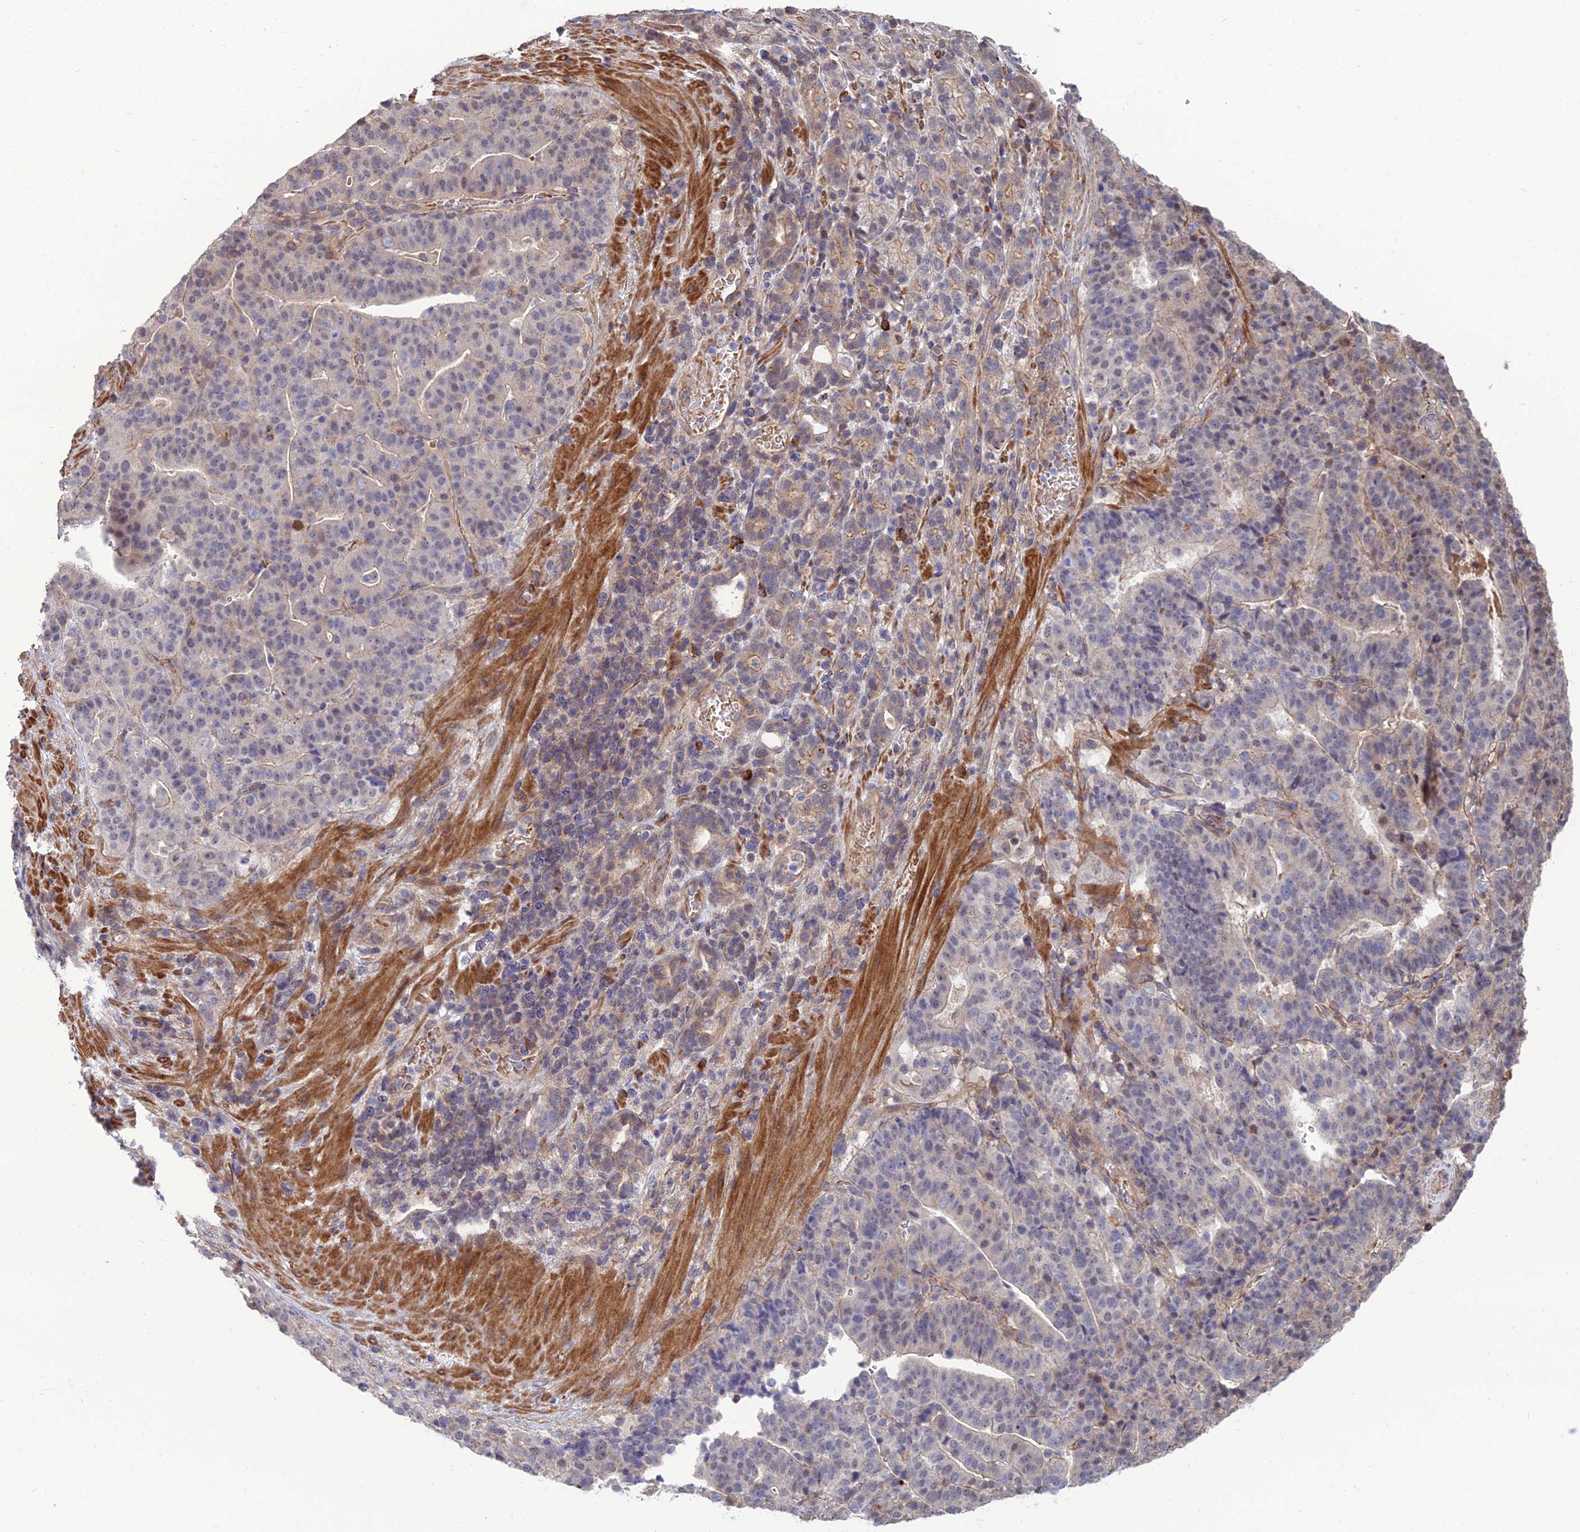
{"staining": {"intensity": "weak", "quantity": "<25%", "location": "nuclear"}, "tissue": "stomach cancer", "cell_type": "Tumor cells", "image_type": "cancer", "snomed": [{"axis": "morphology", "description": "Adenocarcinoma, NOS"}, {"axis": "topography", "description": "Stomach"}], "caption": "Stomach adenocarcinoma was stained to show a protein in brown. There is no significant staining in tumor cells.", "gene": "OPA3", "patient": {"sex": "male", "age": 48}}